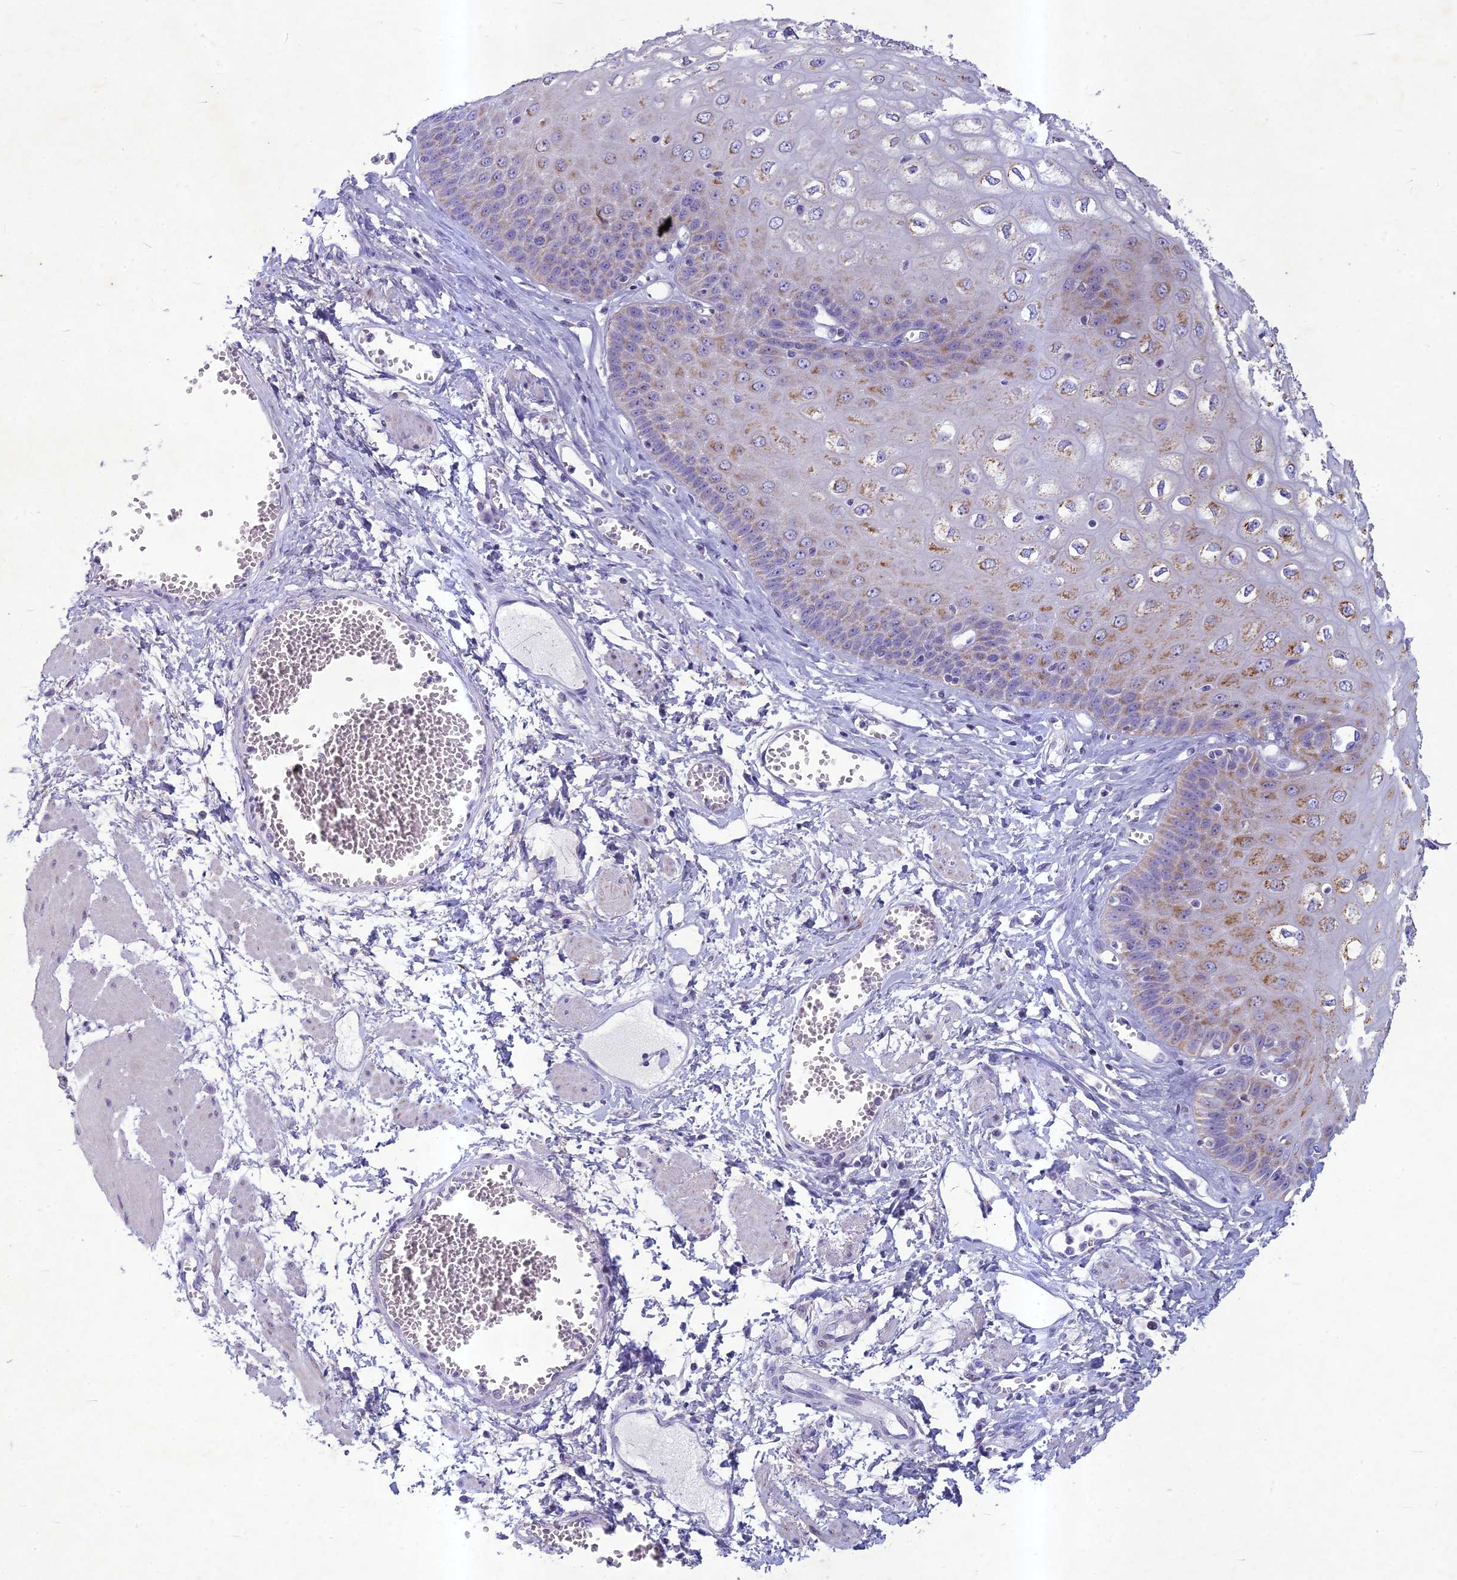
{"staining": {"intensity": "moderate", "quantity": "25%-75%", "location": "cytoplasmic/membranous"}, "tissue": "esophagus", "cell_type": "Squamous epithelial cells", "image_type": "normal", "snomed": [{"axis": "morphology", "description": "Normal tissue, NOS"}, {"axis": "topography", "description": "Esophagus"}], "caption": "Protein staining by immunohistochemistry demonstrates moderate cytoplasmic/membranous expression in approximately 25%-75% of squamous epithelial cells in unremarkable esophagus.", "gene": "HIGD1A", "patient": {"sex": "male", "age": 60}}